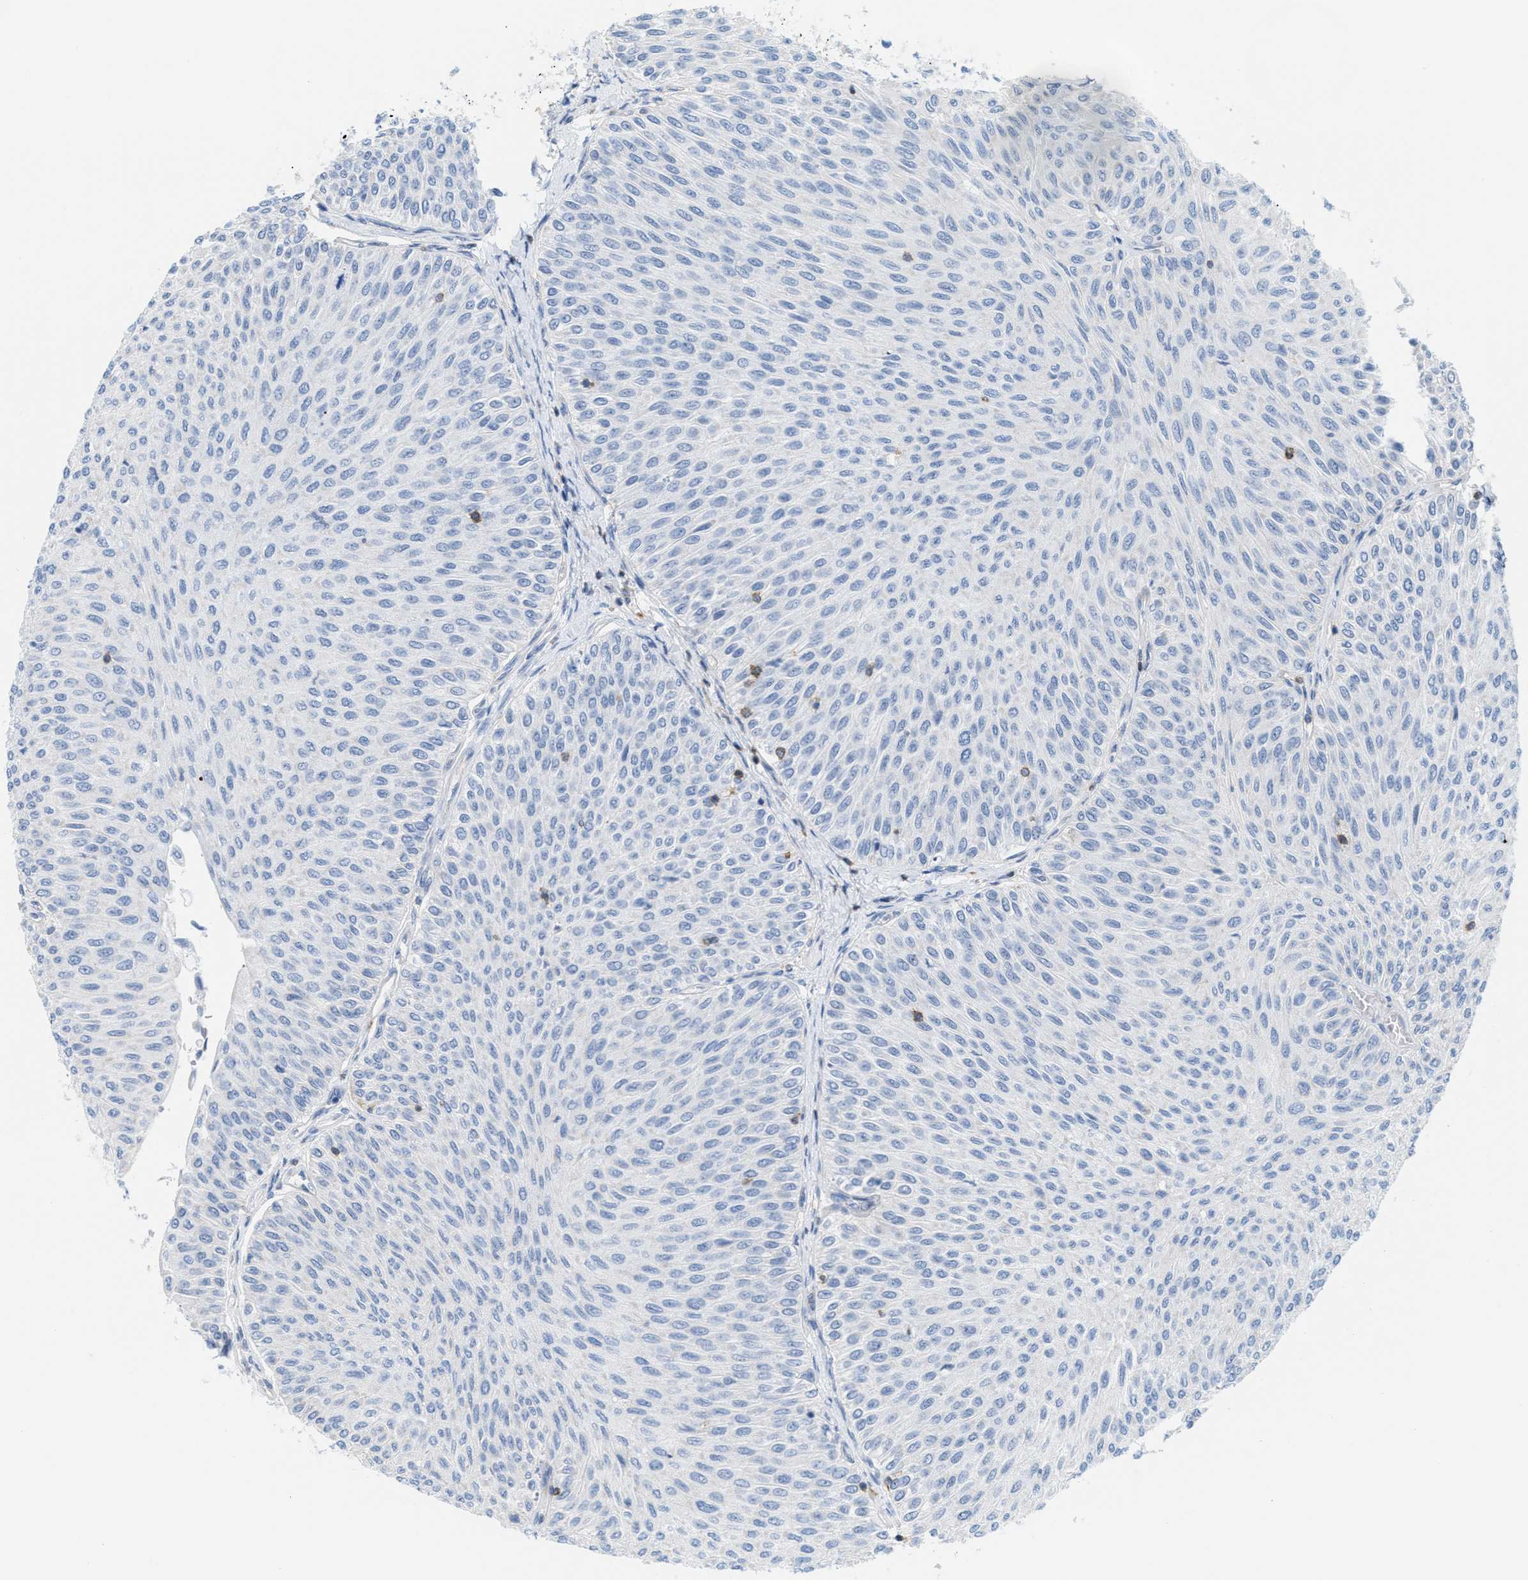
{"staining": {"intensity": "negative", "quantity": "none", "location": "none"}, "tissue": "urothelial cancer", "cell_type": "Tumor cells", "image_type": "cancer", "snomed": [{"axis": "morphology", "description": "Urothelial carcinoma, Low grade"}, {"axis": "topography", "description": "Urinary bladder"}], "caption": "There is no significant expression in tumor cells of low-grade urothelial carcinoma.", "gene": "IL16", "patient": {"sex": "male", "age": 78}}